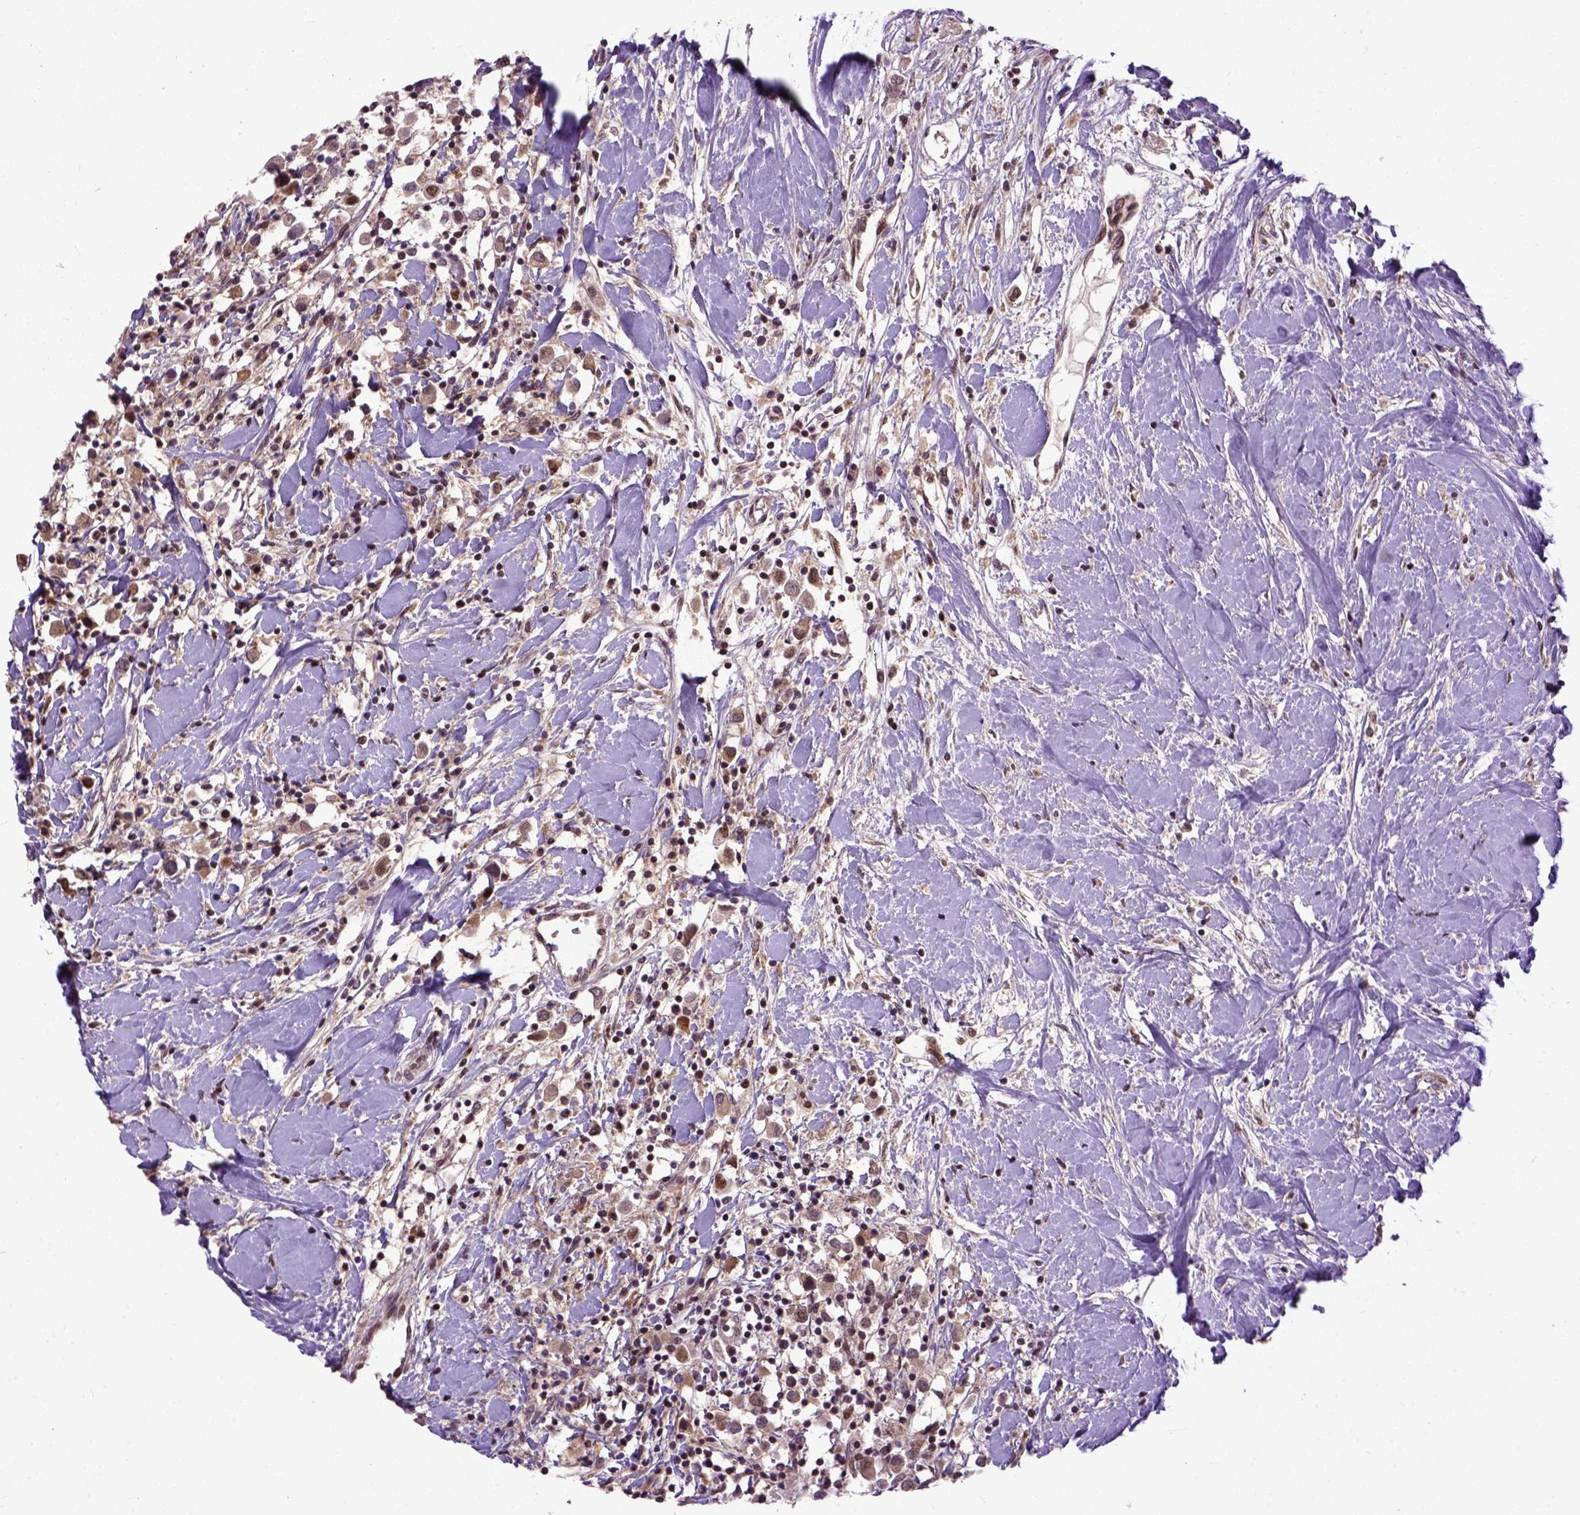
{"staining": {"intensity": "strong", "quantity": "<25%", "location": "nuclear"}, "tissue": "breast cancer", "cell_type": "Tumor cells", "image_type": "cancer", "snomed": [{"axis": "morphology", "description": "Duct carcinoma"}, {"axis": "topography", "description": "Breast"}], "caption": "Invasive ductal carcinoma (breast) stained for a protein (brown) demonstrates strong nuclear positive expression in approximately <25% of tumor cells.", "gene": "UBA3", "patient": {"sex": "female", "age": 61}}